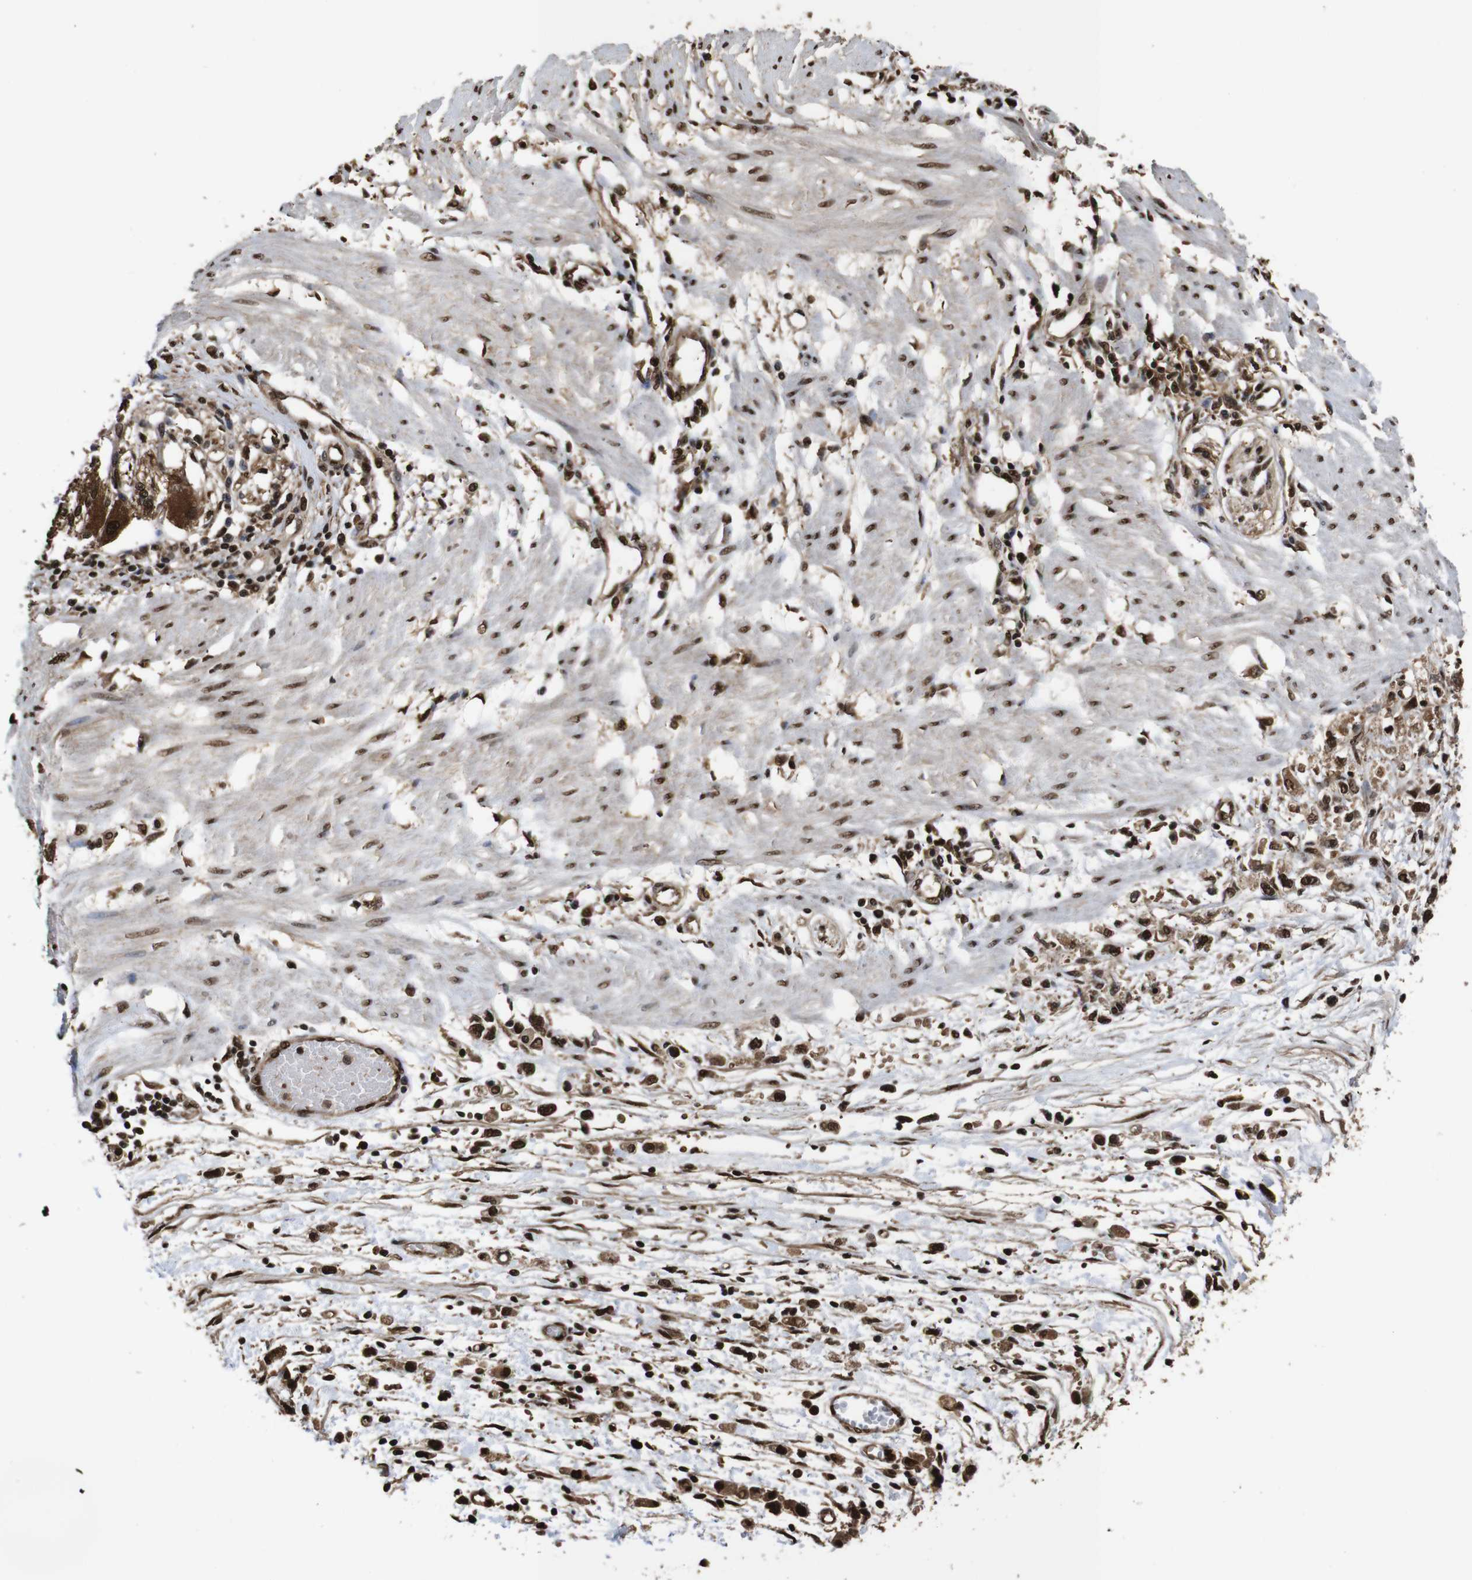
{"staining": {"intensity": "moderate", "quantity": ">75%", "location": "cytoplasmic/membranous,nuclear"}, "tissue": "stomach cancer", "cell_type": "Tumor cells", "image_type": "cancer", "snomed": [{"axis": "morphology", "description": "Adenocarcinoma, NOS"}, {"axis": "topography", "description": "Stomach"}], "caption": "Protein expression analysis of adenocarcinoma (stomach) exhibits moderate cytoplasmic/membranous and nuclear positivity in about >75% of tumor cells.", "gene": "VCP", "patient": {"sex": "female", "age": 59}}